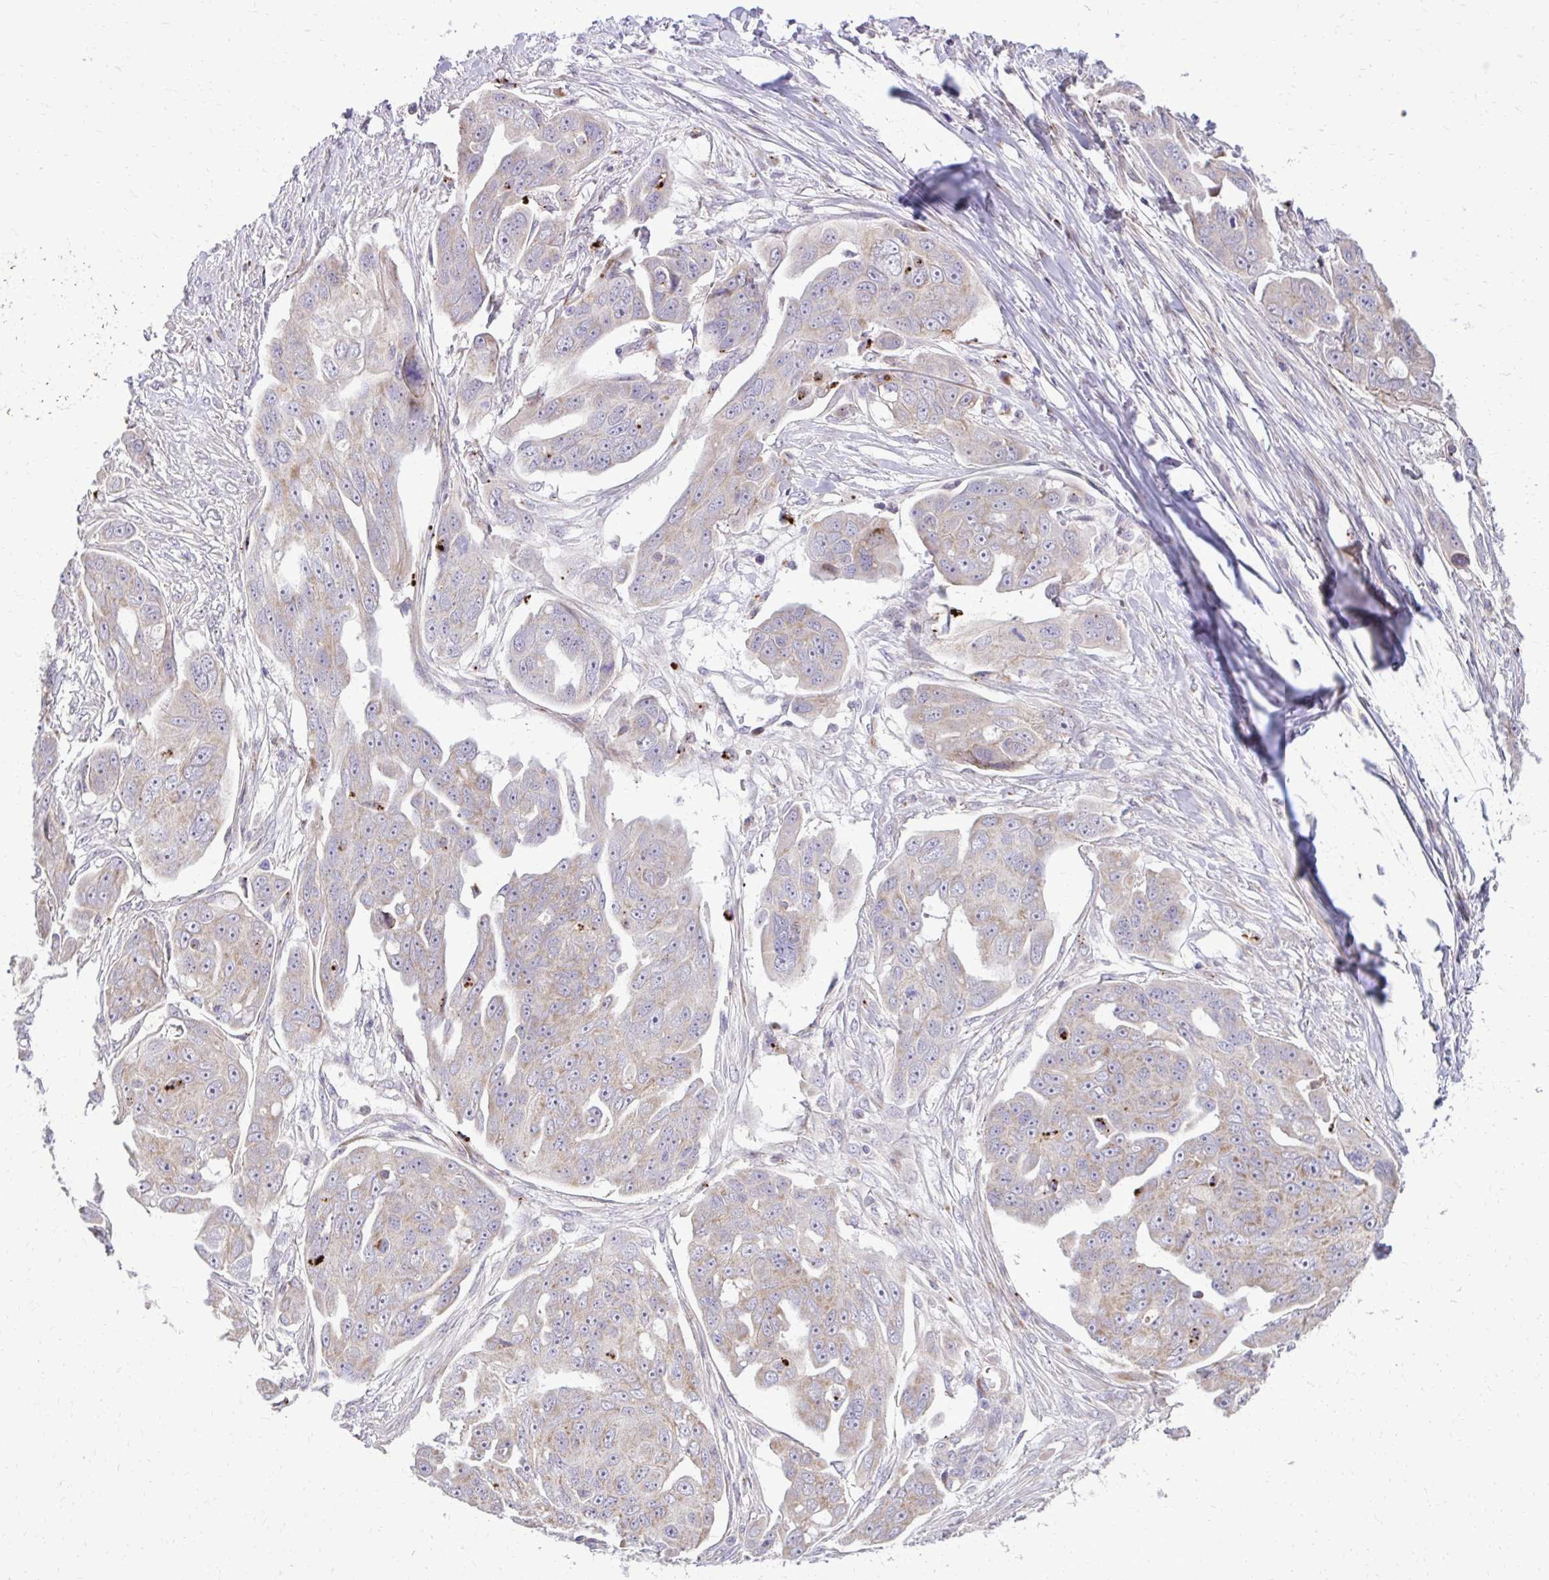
{"staining": {"intensity": "weak", "quantity": "<25%", "location": "cytoplasmic/membranous"}, "tissue": "ovarian cancer", "cell_type": "Tumor cells", "image_type": "cancer", "snomed": [{"axis": "morphology", "description": "Carcinoma, endometroid"}, {"axis": "topography", "description": "Ovary"}], "caption": "This micrograph is of ovarian cancer (endometroid carcinoma) stained with IHC to label a protein in brown with the nuclei are counter-stained blue. There is no positivity in tumor cells.", "gene": "ABCC3", "patient": {"sex": "female", "age": 70}}